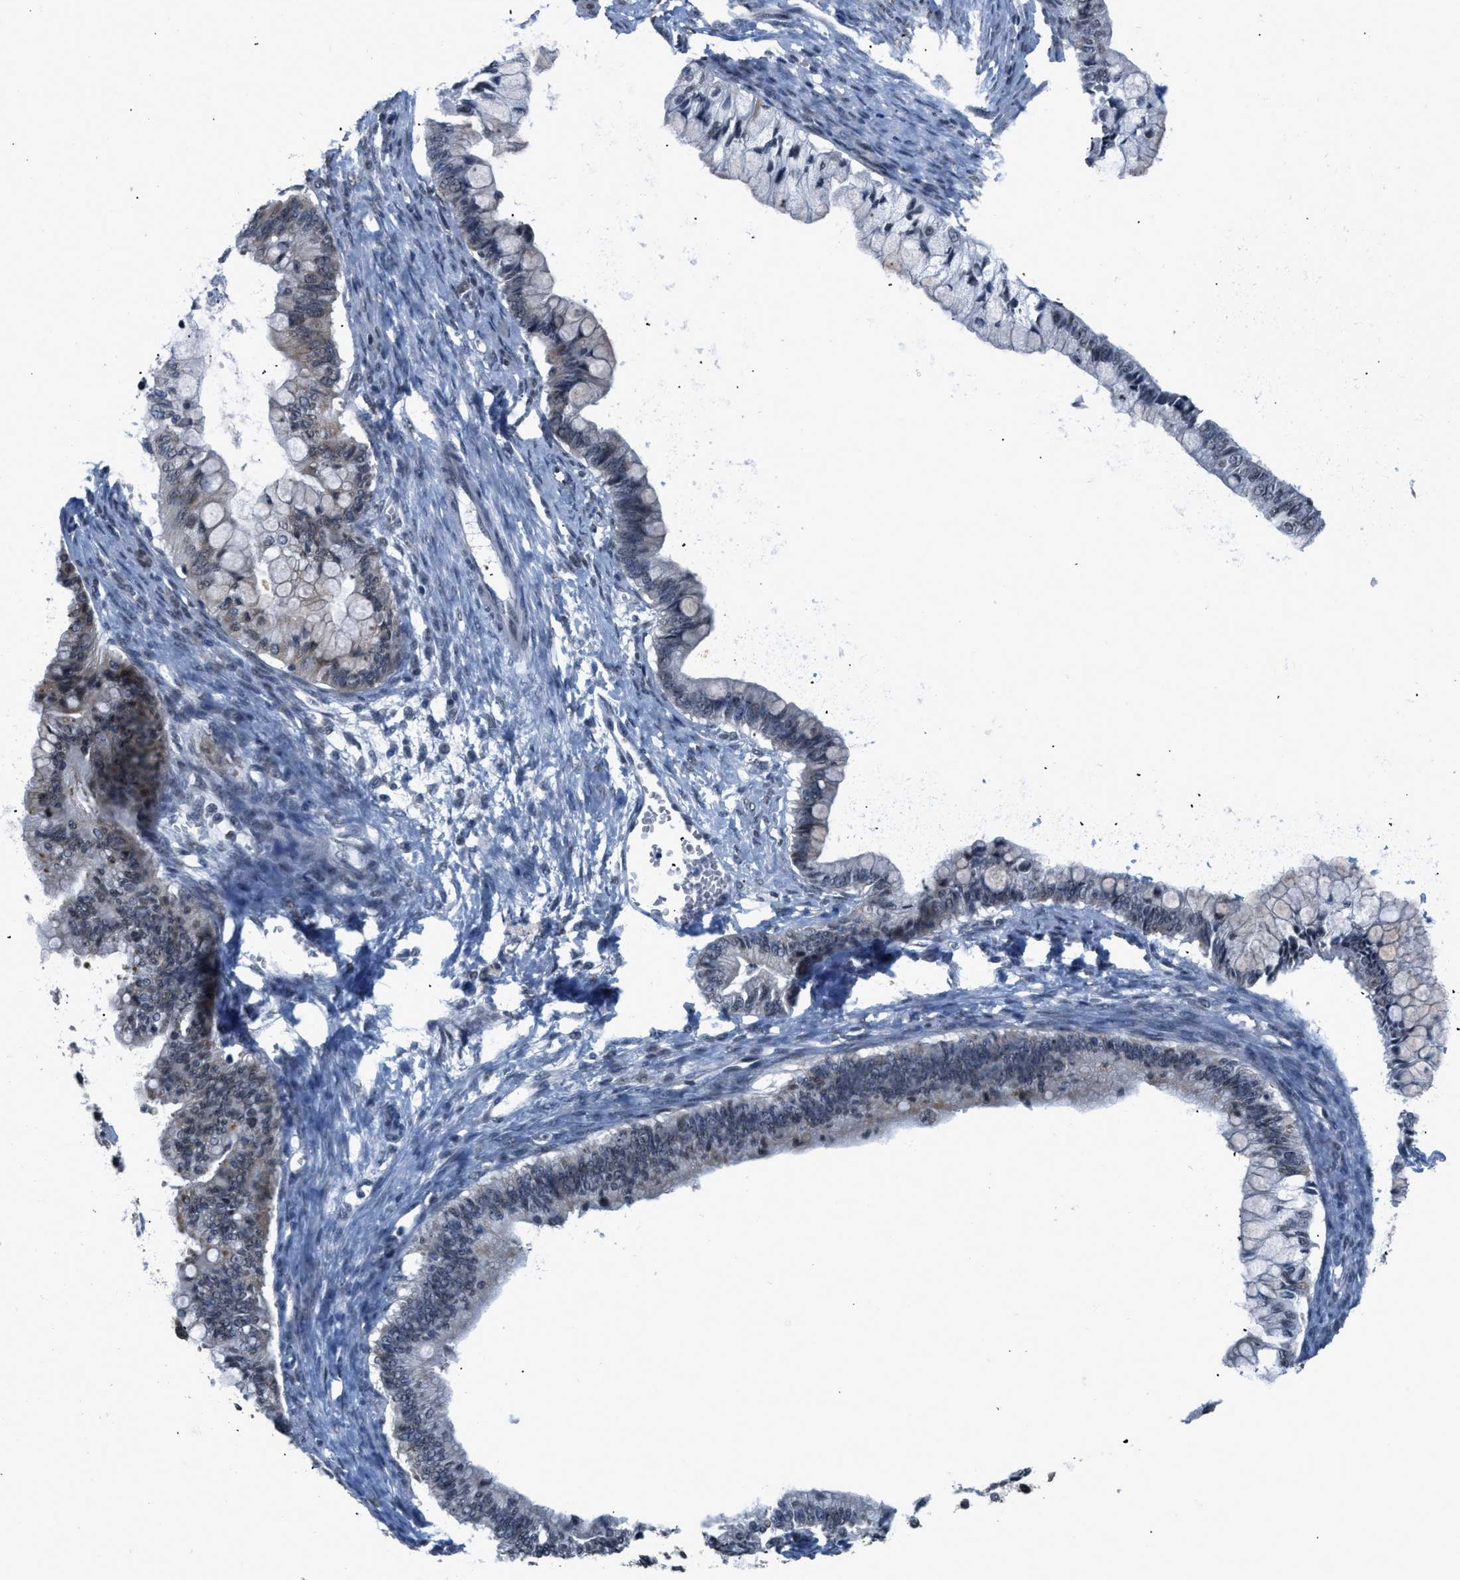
{"staining": {"intensity": "weak", "quantity": "<25%", "location": "cytoplasmic/membranous"}, "tissue": "ovarian cancer", "cell_type": "Tumor cells", "image_type": "cancer", "snomed": [{"axis": "morphology", "description": "Cystadenocarcinoma, mucinous, NOS"}, {"axis": "topography", "description": "Ovary"}], "caption": "Immunohistochemistry of ovarian mucinous cystadenocarcinoma shows no positivity in tumor cells. (DAB IHC visualized using brightfield microscopy, high magnification).", "gene": "RAF1", "patient": {"sex": "female", "age": 57}}